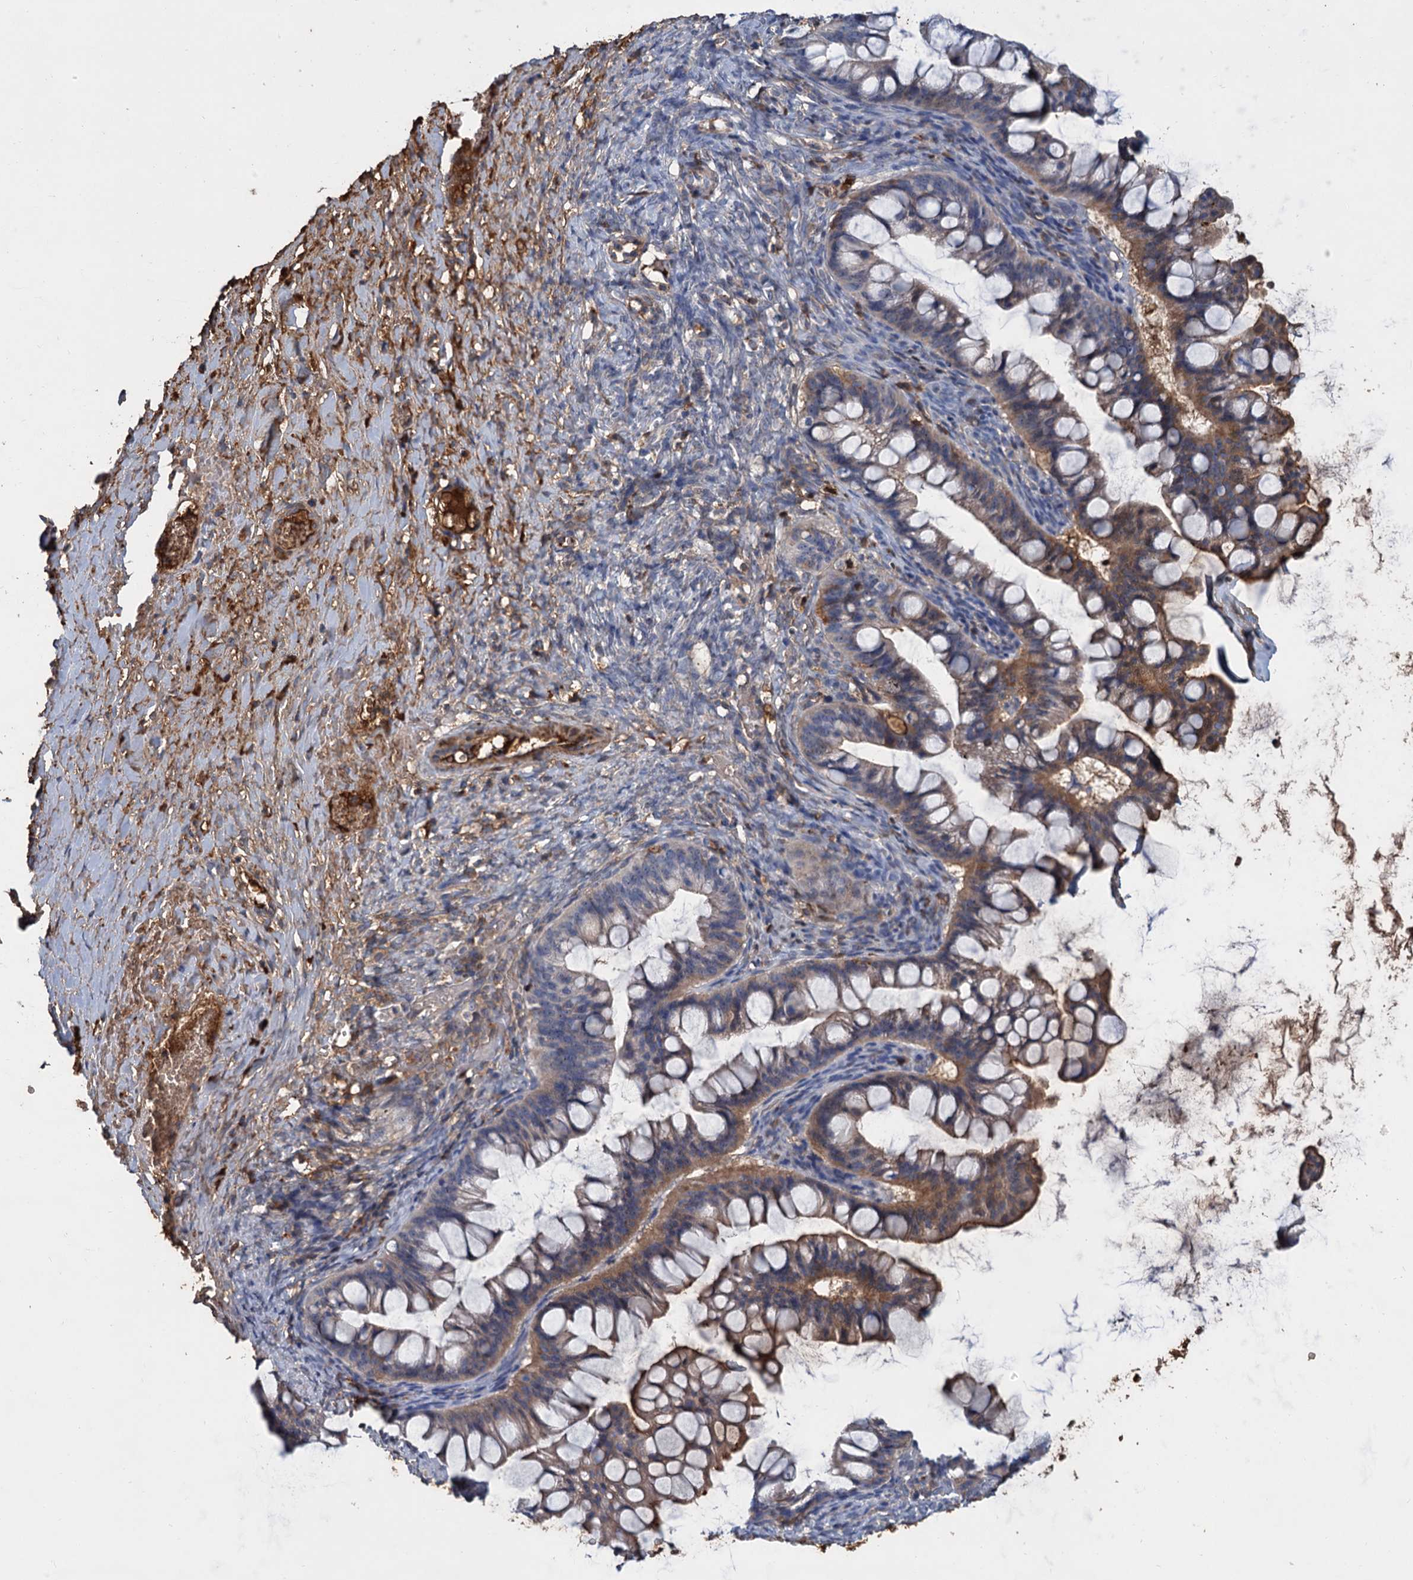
{"staining": {"intensity": "moderate", "quantity": "25%-75%", "location": "cytoplasmic/membranous"}, "tissue": "ovarian cancer", "cell_type": "Tumor cells", "image_type": "cancer", "snomed": [{"axis": "morphology", "description": "Cystadenocarcinoma, mucinous, NOS"}, {"axis": "topography", "description": "Ovary"}], "caption": "Immunohistochemistry of human ovarian mucinous cystadenocarcinoma shows medium levels of moderate cytoplasmic/membranous positivity in about 25%-75% of tumor cells.", "gene": "CHRD", "patient": {"sex": "female", "age": 73}}